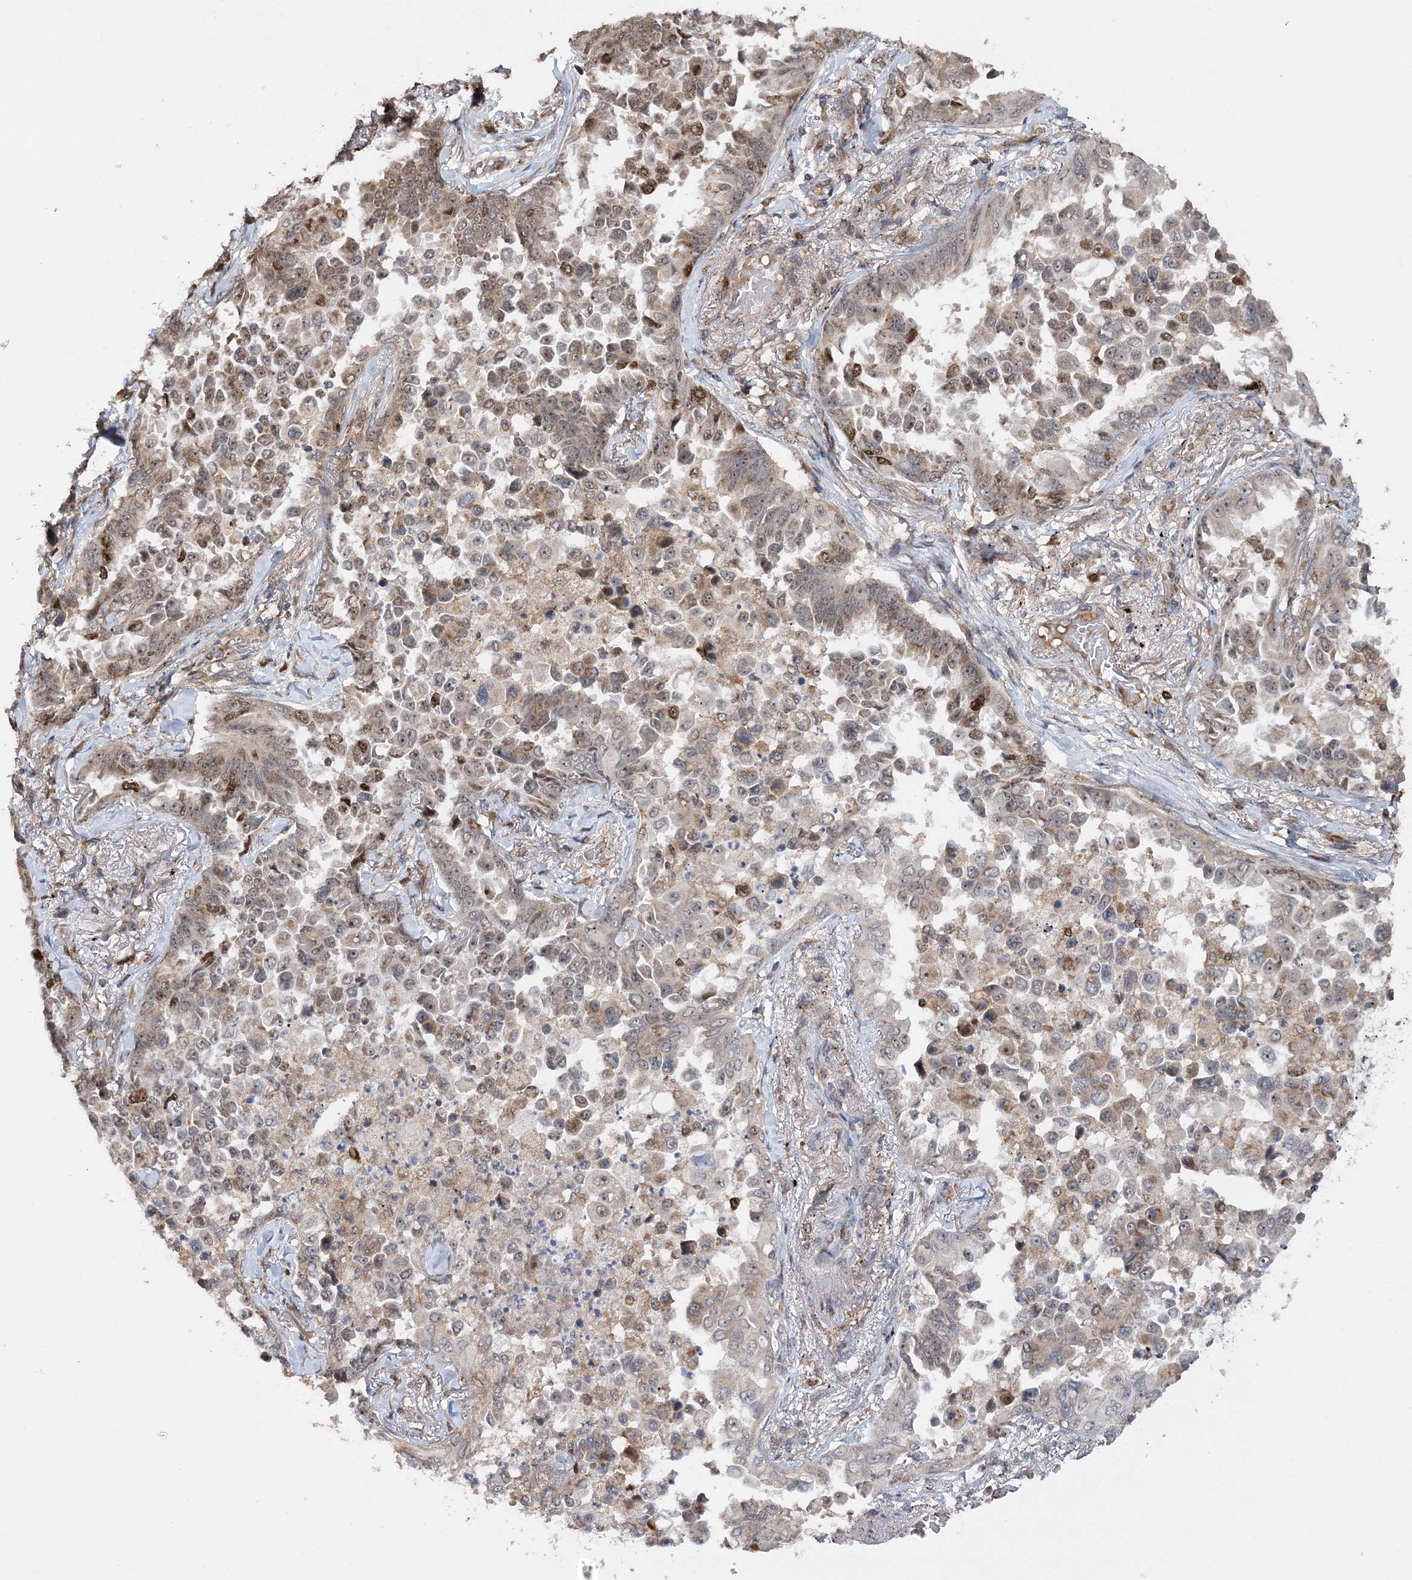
{"staining": {"intensity": "weak", "quantity": "25%-75%", "location": "cytoplasmic/membranous"}, "tissue": "lung cancer", "cell_type": "Tumor cells", "image_type": "cancer", "snomed": [{"axis": "morphology", "description": "Adenocarcinoma, NOS"}, {"axis": "topography", "description": "Lung"}], "caption": "An image showing weak cytoplasmic/membranous expression in approximately 25%-75% of tumor cells in adenocarcinoma (lung), as visualized by brown immunohistochemical staining.", "gene": "KIF4A", "patient": {"sex": "female", "age": 67}}